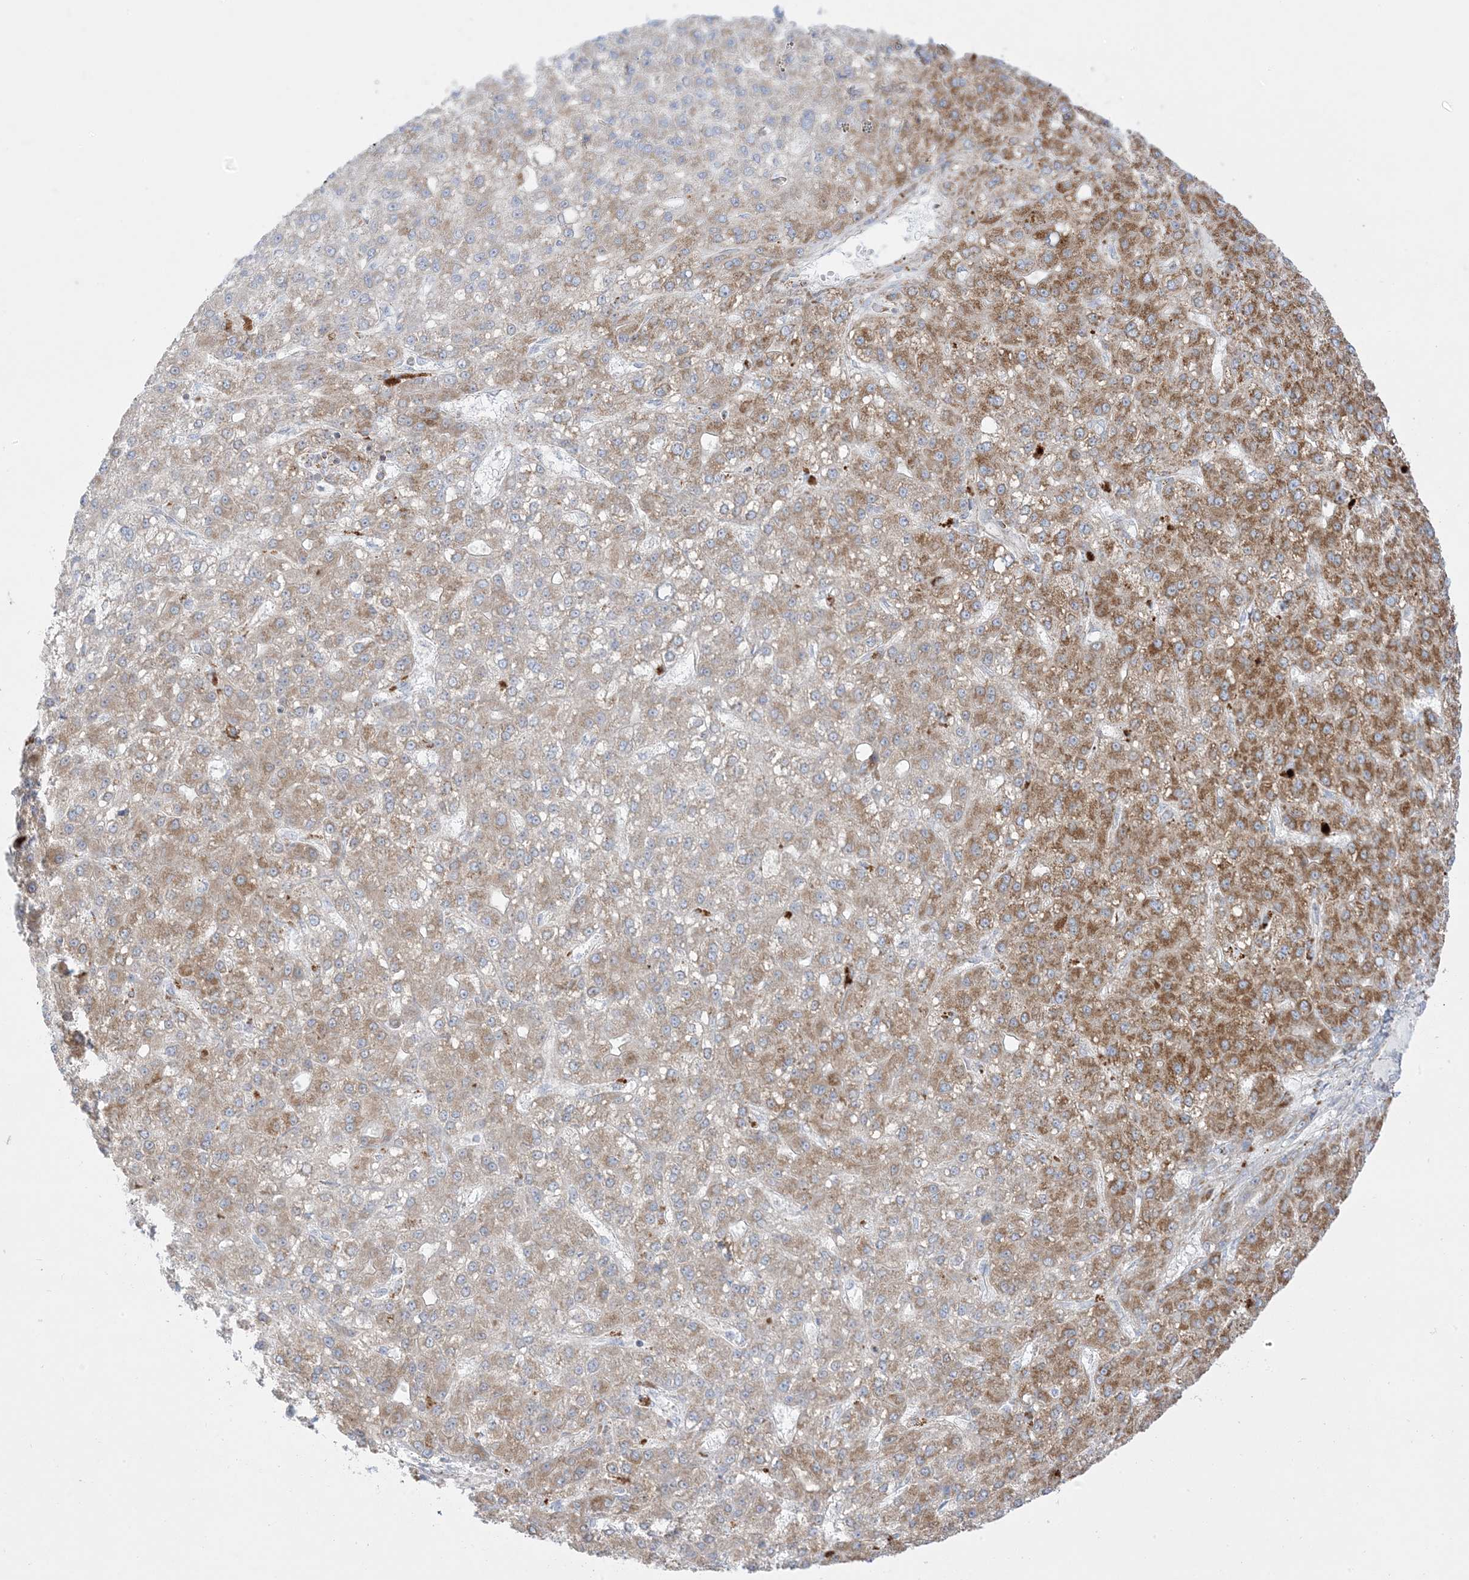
{"staining": {"intensity": "moderate", "quantity": "25%-75%", "location": "cytoplasmic/membranous"}, "tissue": "liver cancer", "cell_type": "Tumor cells", "image_type": "cancer", "snomed": [{"axis": "morphology", "description": "Carcinoma, Hepatocellular, NOS"}, {"axis": "topography", "description": "Liver"}], "caption": "IHC (DAB (3,3'-diaminobenzidine)) staining of human liver hepatocellular carcinoma displays moderate cytoplasmic/membranous protein positivity in approximately 25%-75% of tumor cells. The protein is stained brown, and the nuclei are stained in blue (DAB IHC with brightfield microscopy, high magnification).", "gene": "MRPS36", "patient": {"sex": "male", "age": 67}}